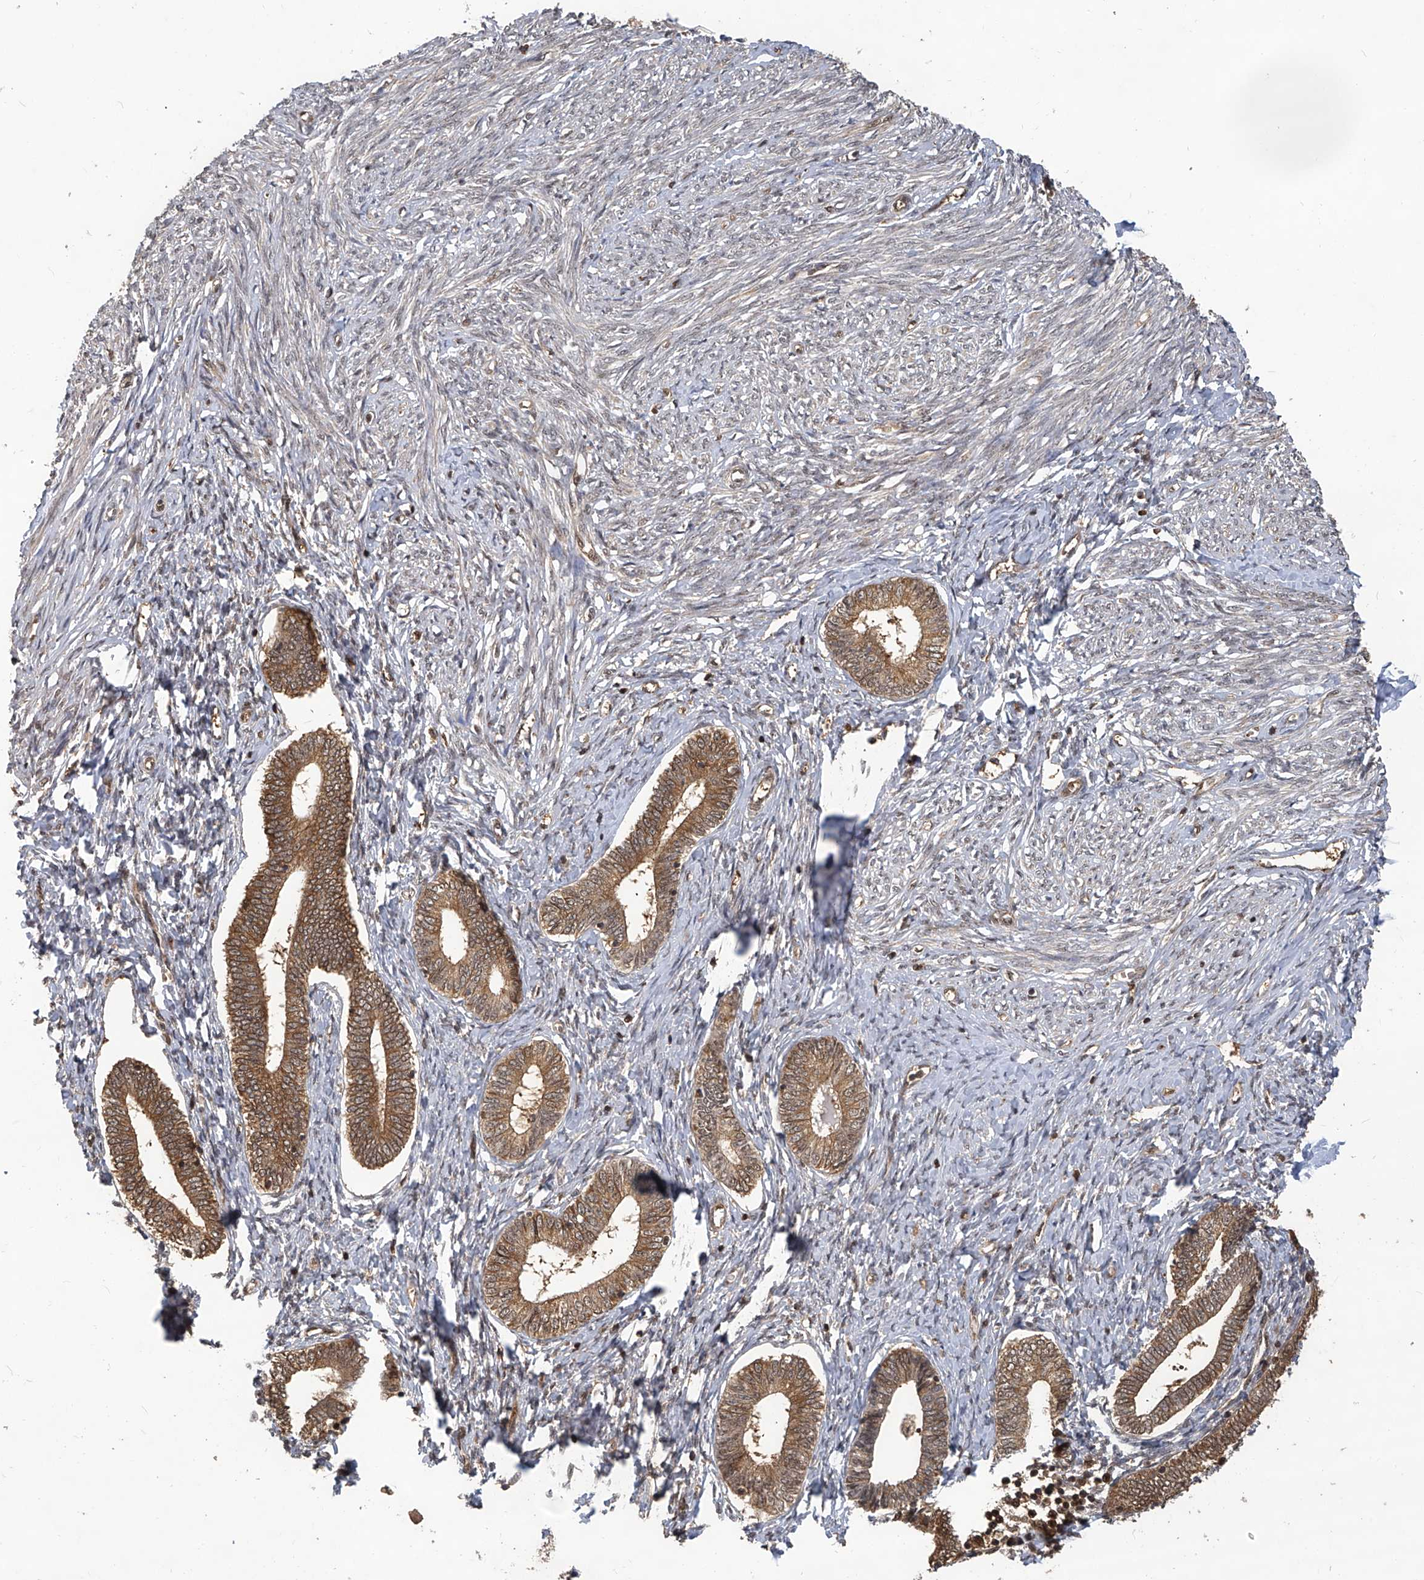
{"staining": {"intensity": "moderate", "quantity": "25%-75%", "location": "cytoplasmic/membranous,nuclear"}, "tissue": "endometrium", "cell_type": "Cells in endometrial stroma", "image_type": "normal", "snomed": [{"axis": "morphology", "description": "Normal tissue, NOS"}, {"axis": "topography", "description": "Endometrium"}], "caption": "Immunohistochemistry of unremarkable human endometrium reveals medium levels of moderate cytoplasmic/membranous,nuclear positivity in about 25%-75% of cells in endometrial stroma.", "gene": "PSMB1", "patient": {"sex": "female", "age": 72}}